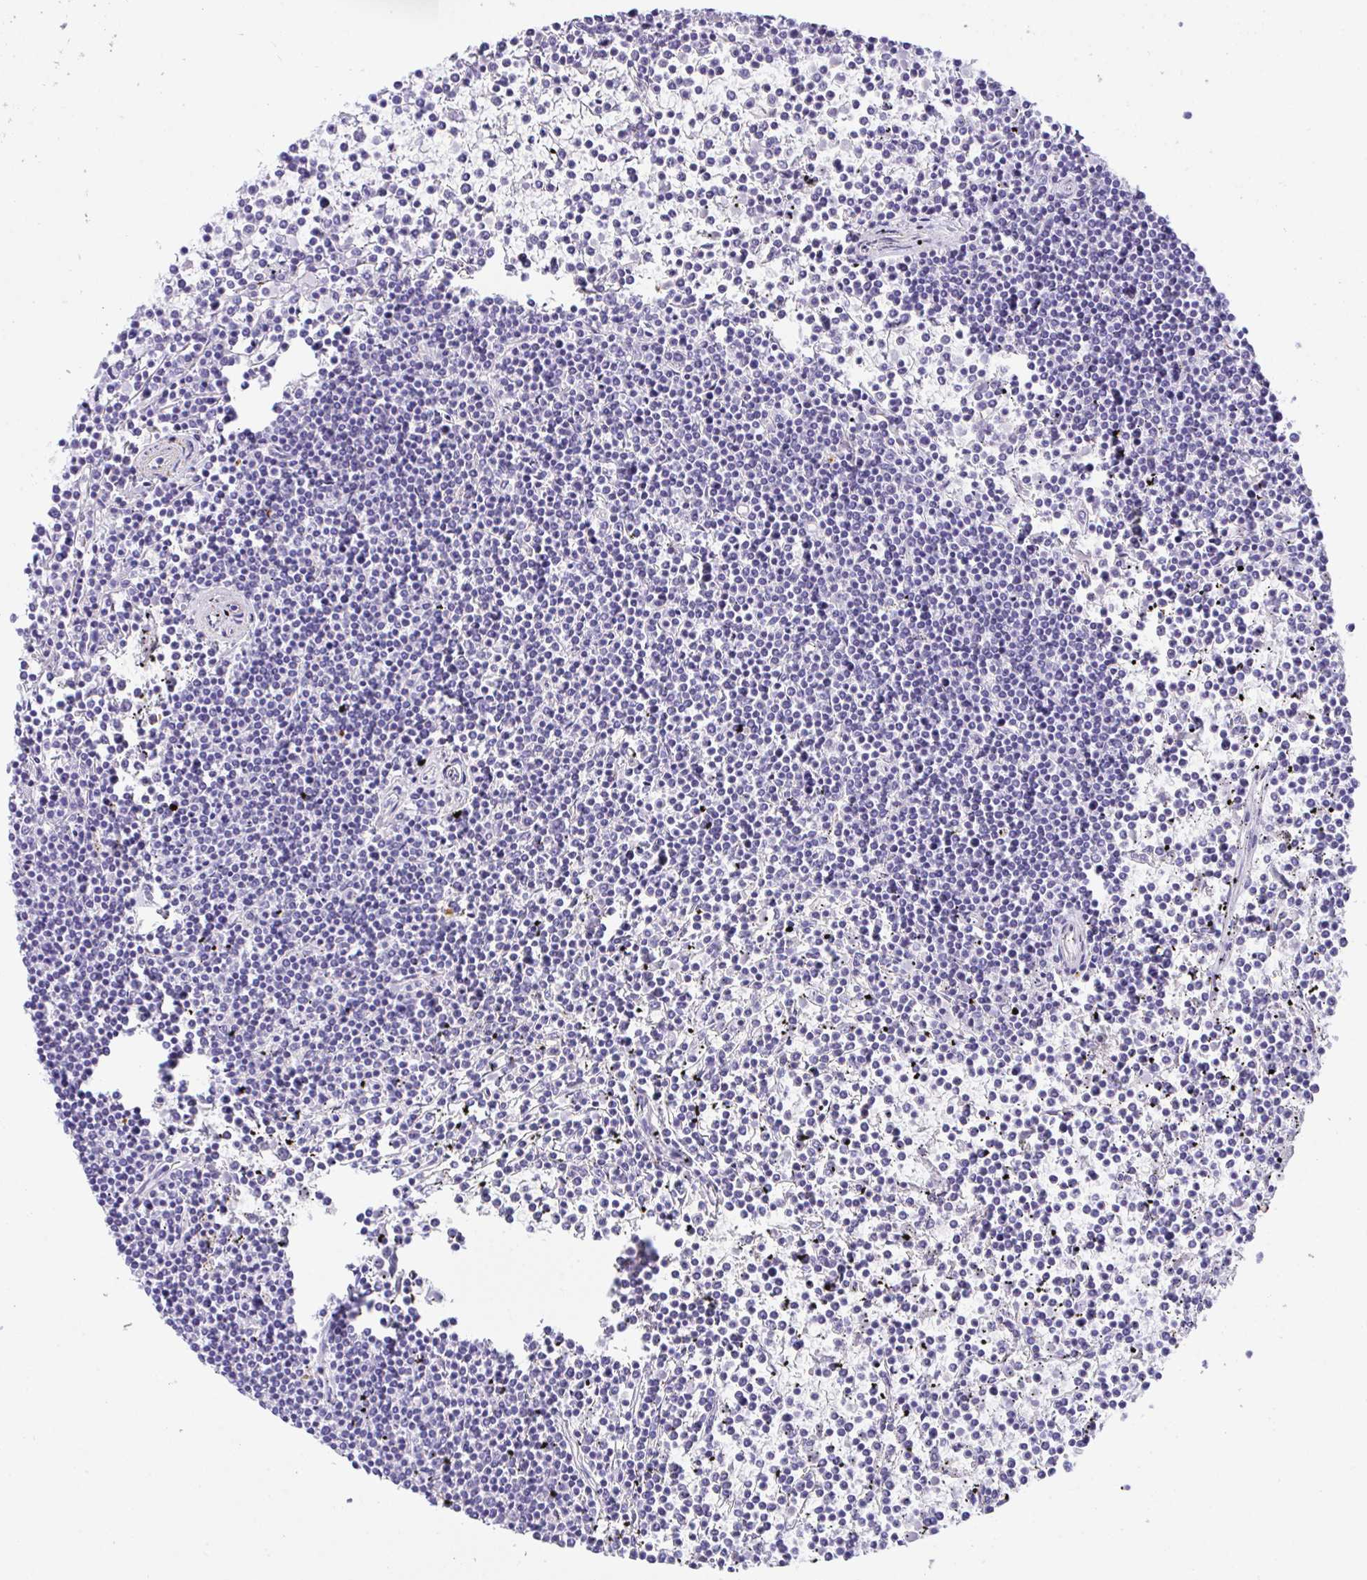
{"staining": {"intensity": "negative", "quantity": "none", "location": "none"}, "tissue": "lymphoma", "cell_type": "Tumor cells", "image_type": "cancer", "snomed": [{"axis": "morphology", "description": "Malignant lymphoma, non-Hodgkin's type, Low grade"}, {"axis": "topography", "description": "Spleen"}], "caption": "Tumor cells are negative for brown protein staining in lymphoma.", "gene": "KMT2E", "patient": {"sex": "female", "age": 19}}